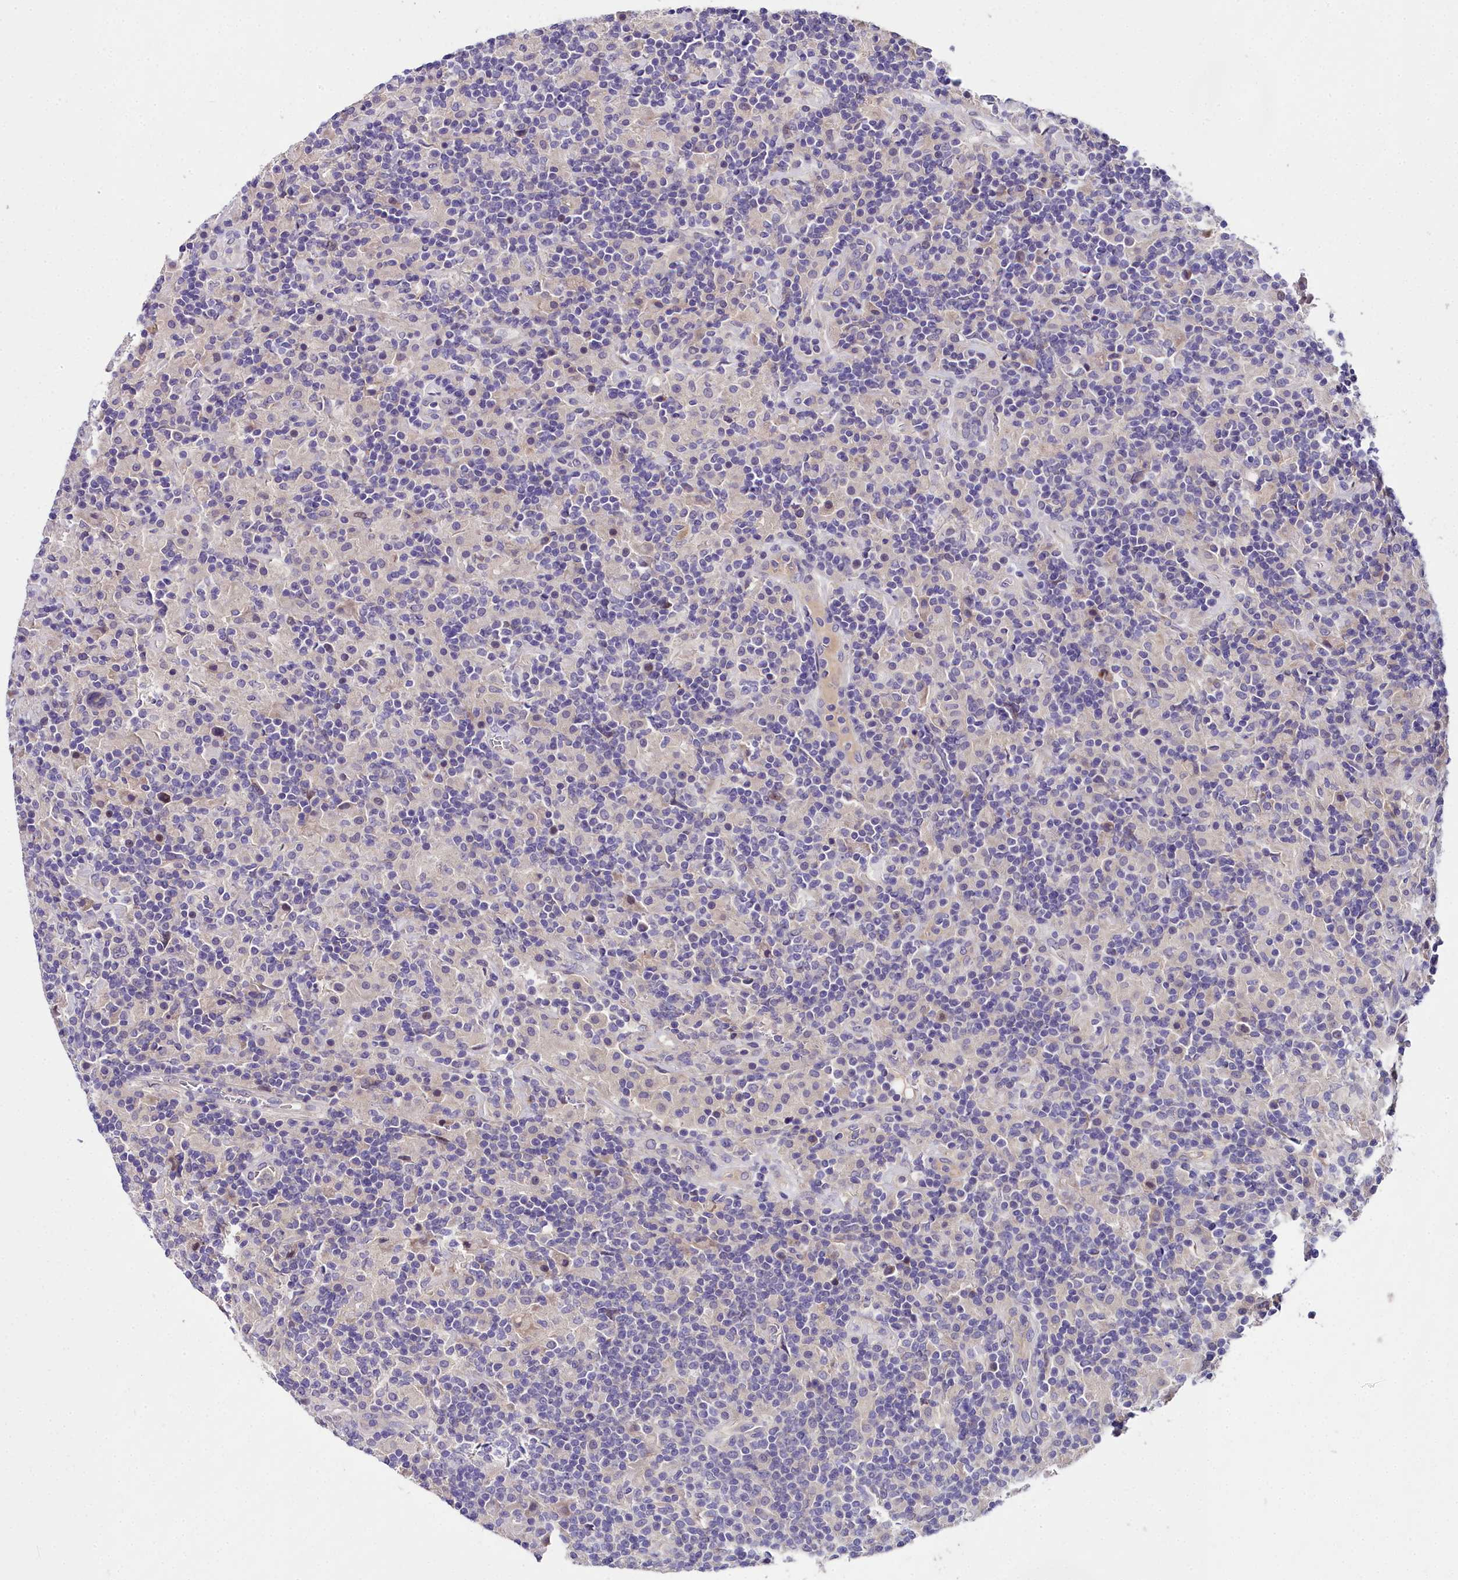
{"staining": {"intensity": "negative", "quantity": "none", "location": "none"}, "tissue": "lymphoma", "cell_type": "Tumor cells", "image_type": "cancer", "snomed": [{"axis": "morphology", "description": "Hodgkin's disease, NOS"}, {"axis": "topography", "description": "Lymph node"}], "caption": "A high-resolution micrograph shows IHC staining of Hodgkin's disease, which exhibits no significant staining in tumor cells. (Immunohistochemistry (ihc), brightfield microscopy, high magnification).", "gene": "NT5M", "patient": {"sex": "male", "age": 70}}